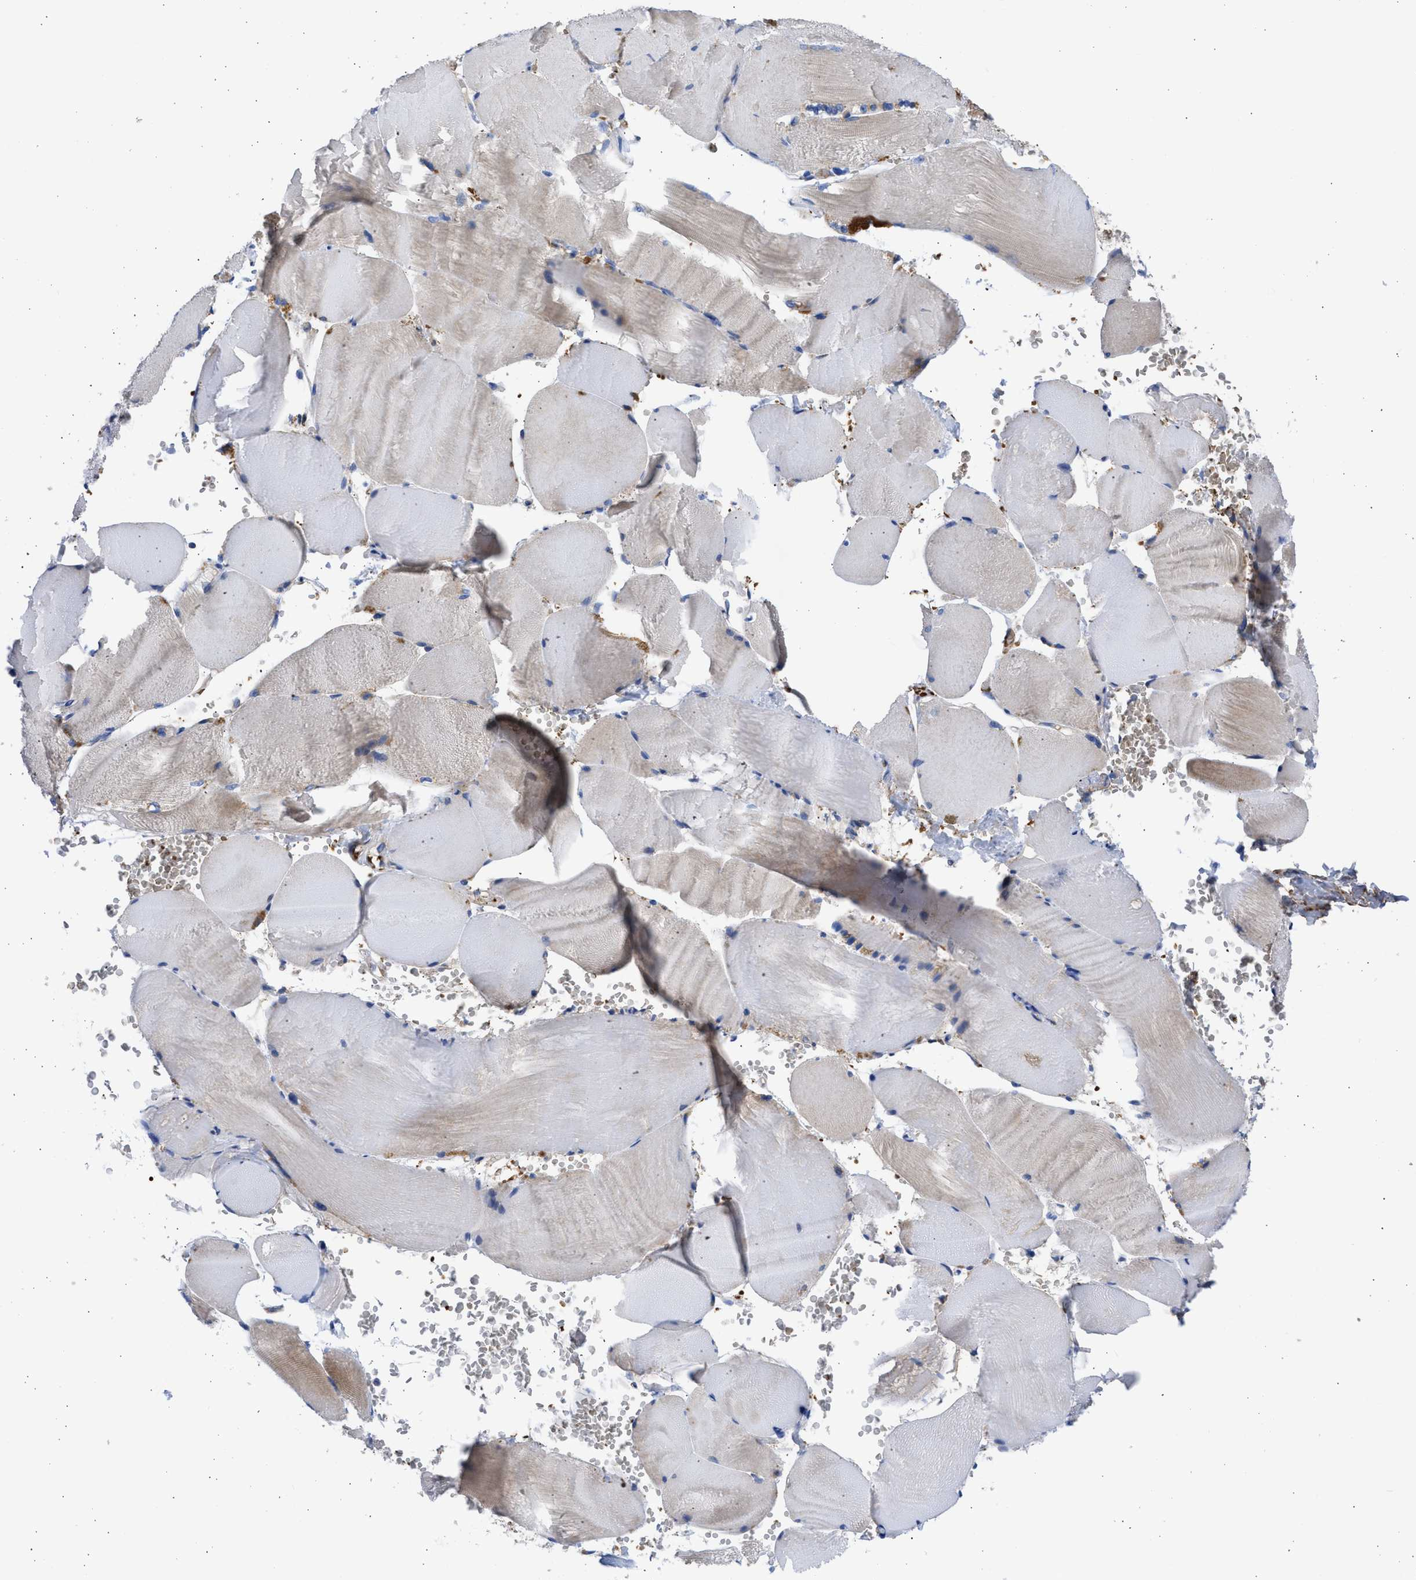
{"staining": {"intensity": "weak", "quantity": "<25%", "location": "cytoplasmic/membranous"}, "tissue": "skeletal muscle", "cell_type": "Myocytes", "image_type": "normal", "snomed": [{"axis": "morphology", "description": "Normal tissue, NOS"}, {"axis": "topography", "description": "Skin"}, {"axis": "topography", "description": "Skeletal muscle"}], "caption": "An IHC histopathology image of benign skeletal muscle is shown. There is no staining in myocytes of skeletal muscle.", "gene": "BTG3", "patient": {"sex": "male", "age": 83}}